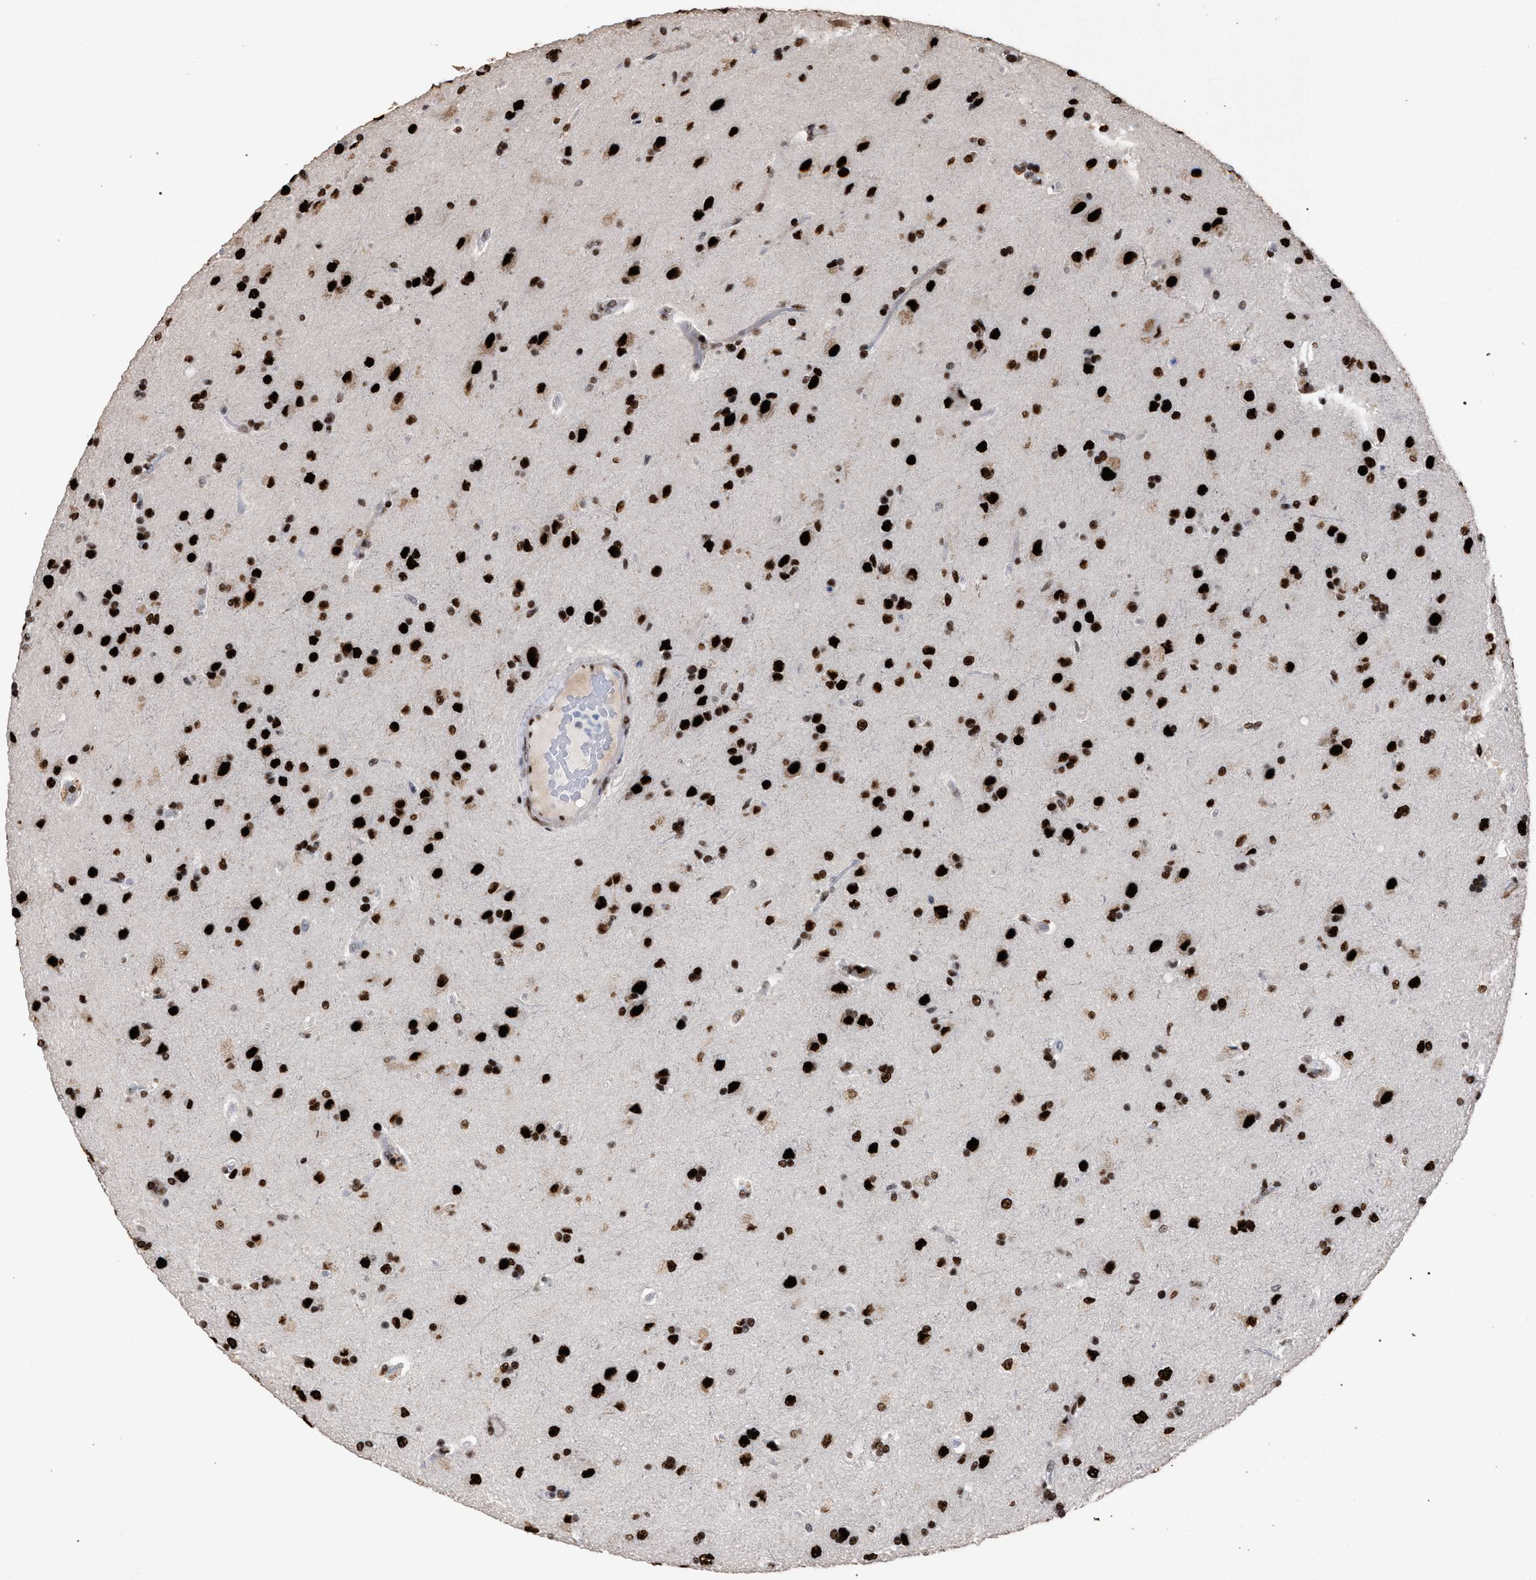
{"staining": {"intensity": "strong", "quantity": ">75%", "location": "nuclear"}, "tissue": "glioma", "cell_type": "Tumor cells", "image_type": "cancer", "snomed": [{"axis": "morphology", "description": "Glioma, malignant, High grade"}, {"axis": "topography", "description": "Brain"}], "caption": "Glioma stained with a brown dye demonstrates strong nuclear positive positivity in about >75% of tumor cells.", "gene": "TP53BP1", "patient": {"sex": "male", "age": 72}}